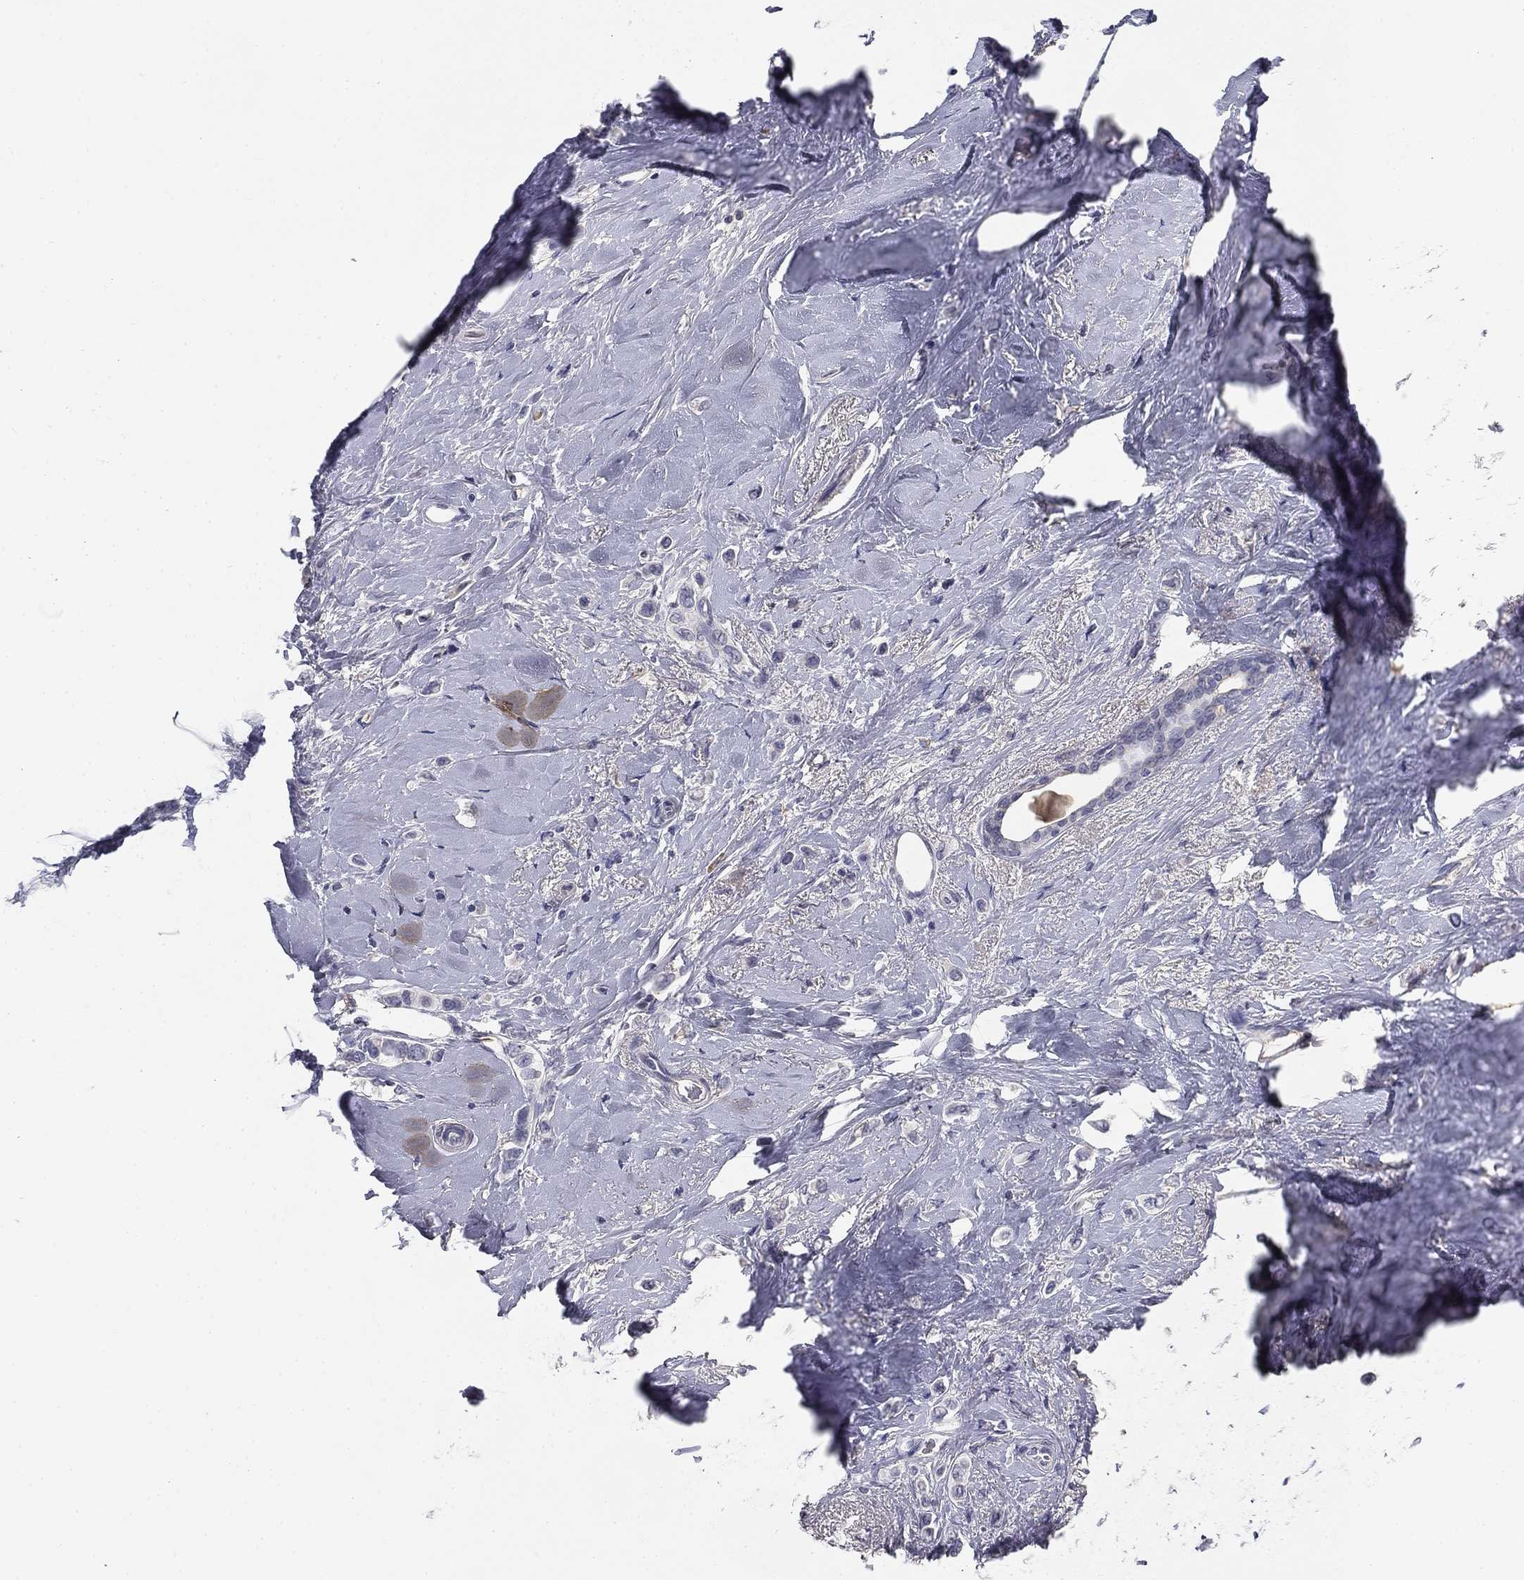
{"staining": {"intensity": "negative", "quantity": "none", "location": "none"}, "tissue": "breast cancer", "cell_type": "Tumor cells", "image_type": "cancer", "snomed": [{"axis": "morphology", "description": "Lobular carcinoma"}, {"axis": "topography", "description": "Breast"}], "caption": "Immunohistochemistry (IHC) of breast lobular carcinoma demonstrates no expression in tumor cells.", "gene": "CD274", "patient": {"sex": "female", "age": 66}}